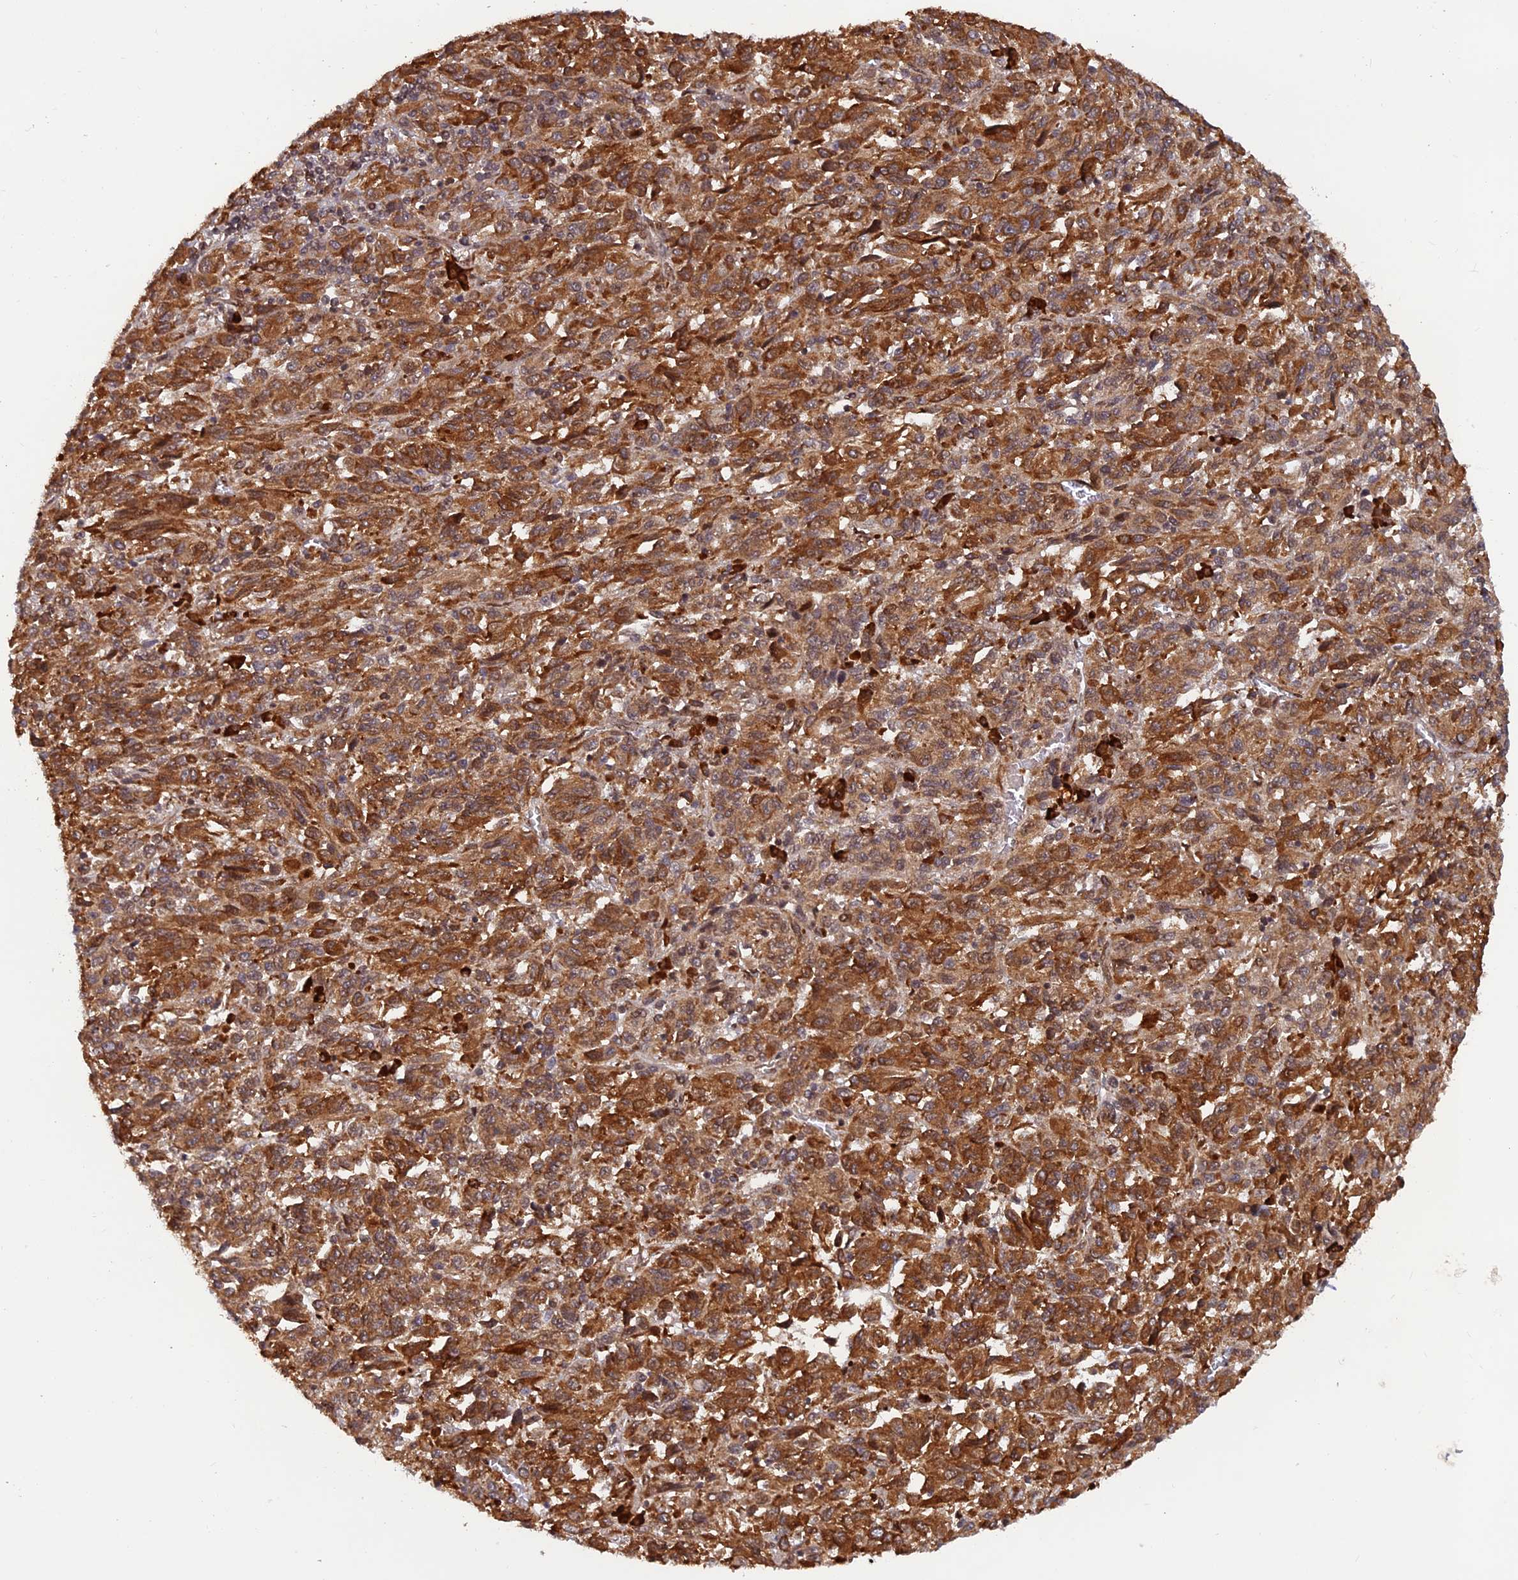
{"staining": {"intensity": "moderate", "quantity": ">75%", "location": "nuclear"}, "tissue": "melanoma", "cell_type": "Tumor cells", "image_type": "cancer", "snomed": [{"axis": "morphology", "description": "Malignant melanoma, Metastatic site"}, {"axis": "topography", "description": "Lung"}], "caption": "IHC photomicrograph of neoplastic tissue: malignant melanoma (metastatic site) stained using immunohistochemistry (IHC) exhibits medium levels of moderate protein expression localized specifically in the nuclear of tumor cells, appearing as a nuclear brown color.", "gene": "ZNF565", "patient": {"sex": "male", "age": 64}}